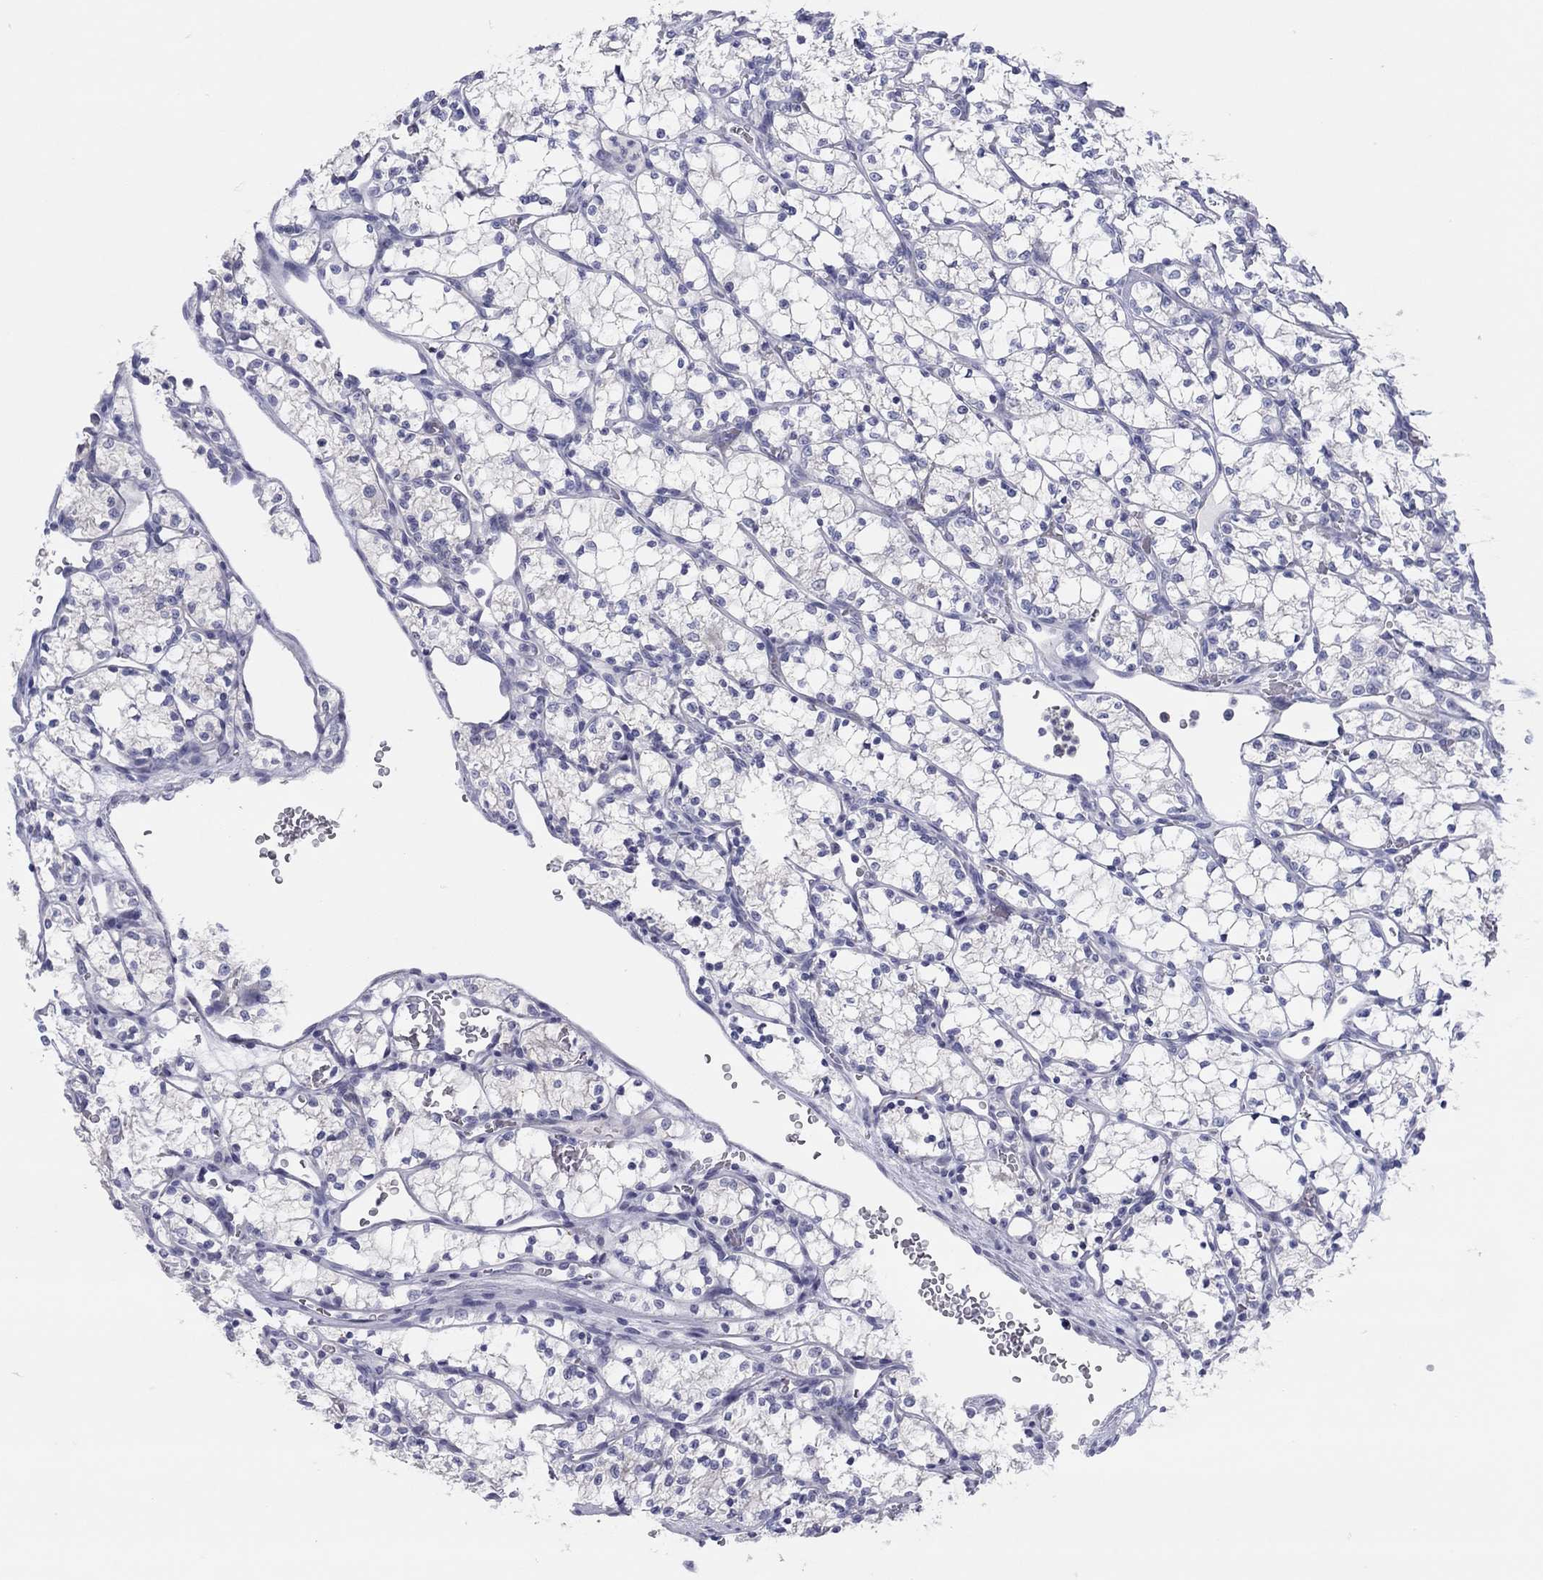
{"staining": {"intensity": "negative", "quantity": "none", "location": "none"}, "tissue": "renal cancer", "cell_type": "Tumor cells", "image_type": "cancer", "snomed": [{"axis": "morphology", "description": "Adenocarcinoma, NOS"}, {"axis": "topography", "description": "Kidney"}], "caption": "IHC of renal adenocarcinoma displays no staining in tumor cells.", "gene": "CPNE6", "patient": {"sex": "female", "age": 69}}